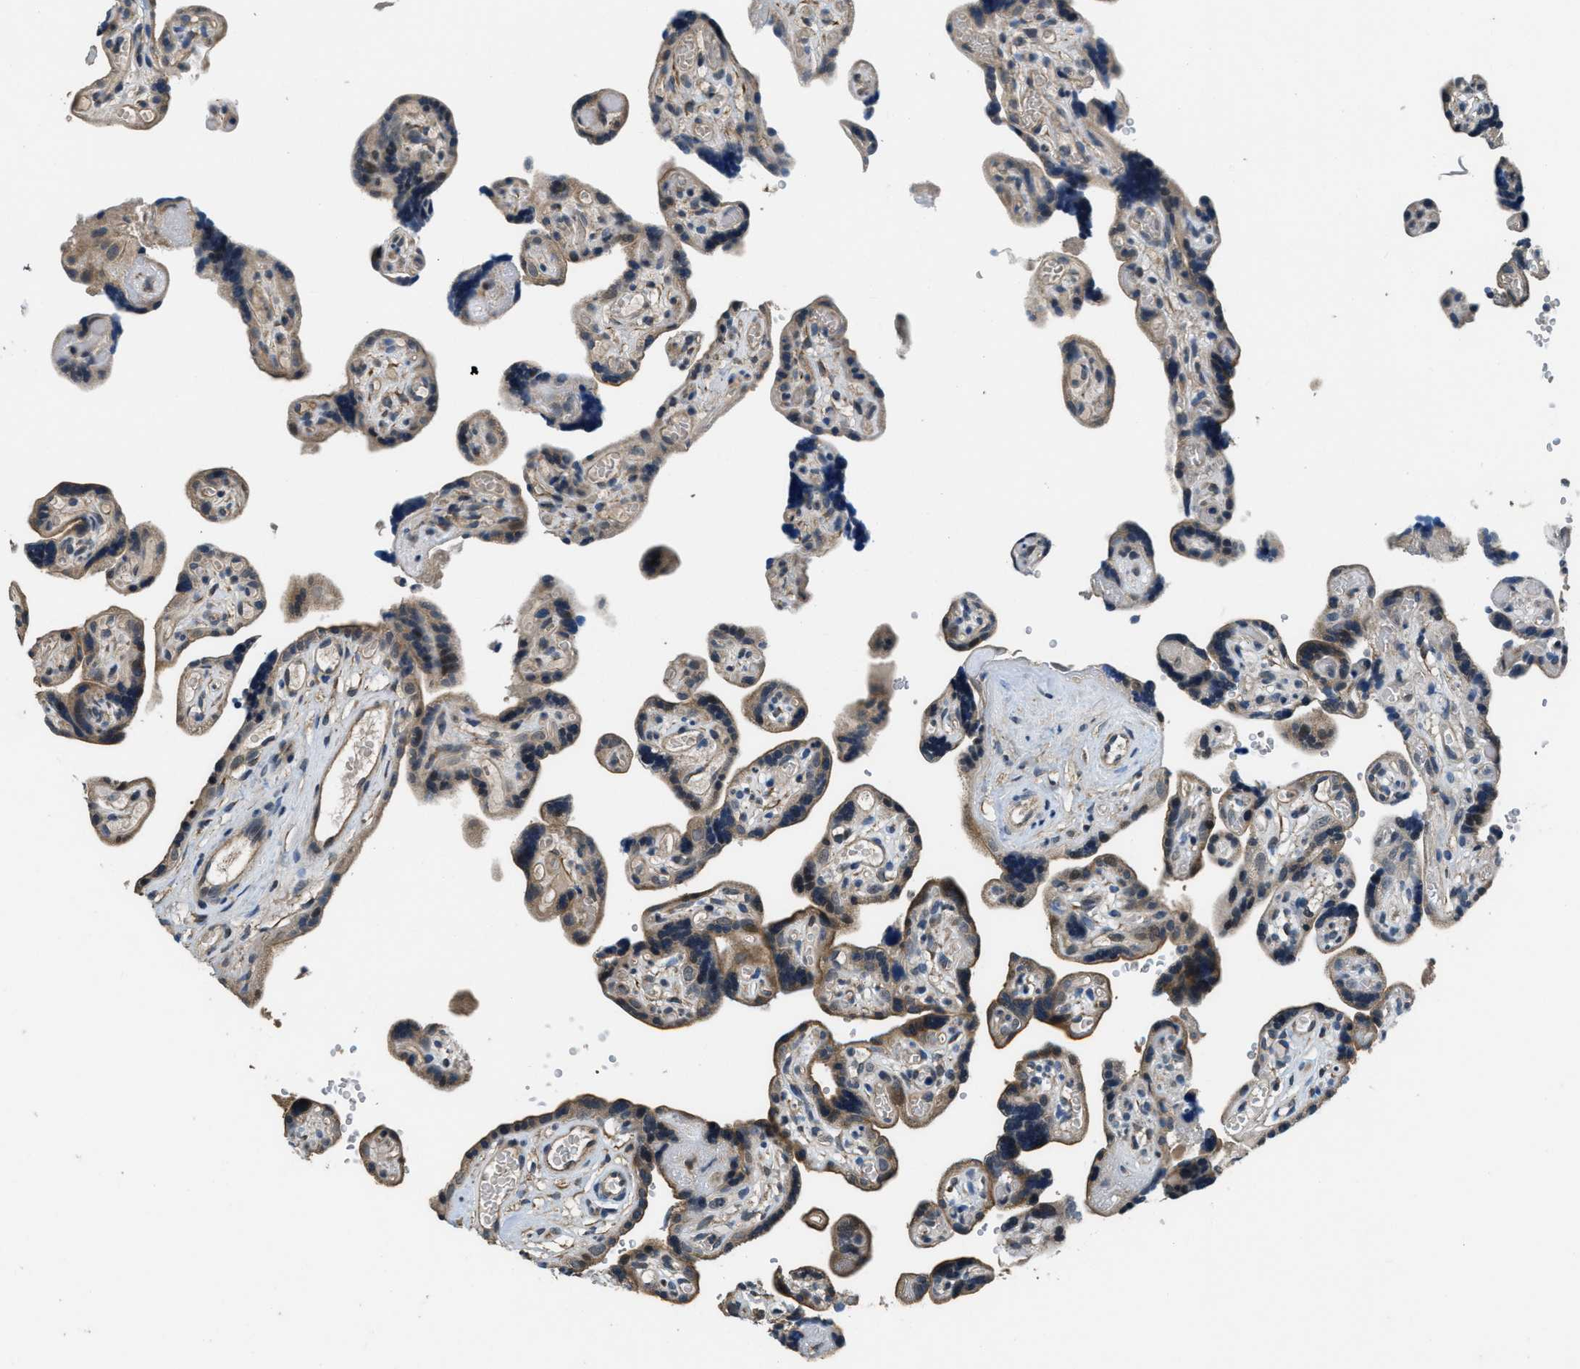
{"staining": {"intensity": "moderate", "quantity": ">75%", "location": "cytoplasmic/membranous"}, "tissue": "placenta", "cell_type": "Decidual cells", "image_type": "normal", "snomed": [{"axis": "morphology", "description": "Normal tissue, NOS"}, {"axis": "topography", "description": "Placenta"}], "caption": "Benign placenta was stained to show a protein in brown. There is medium levels of moderate cytoplasmic/membranous staining in about >75% of decidual cells. Using DAB (3,3'-diaminobenzidine) (brown) and hematoxylin (blue) stains, captured at high magnification using brightfield microscopy.", "gene": "NAT1", "patient": {"sex": "female", "age": 30}}